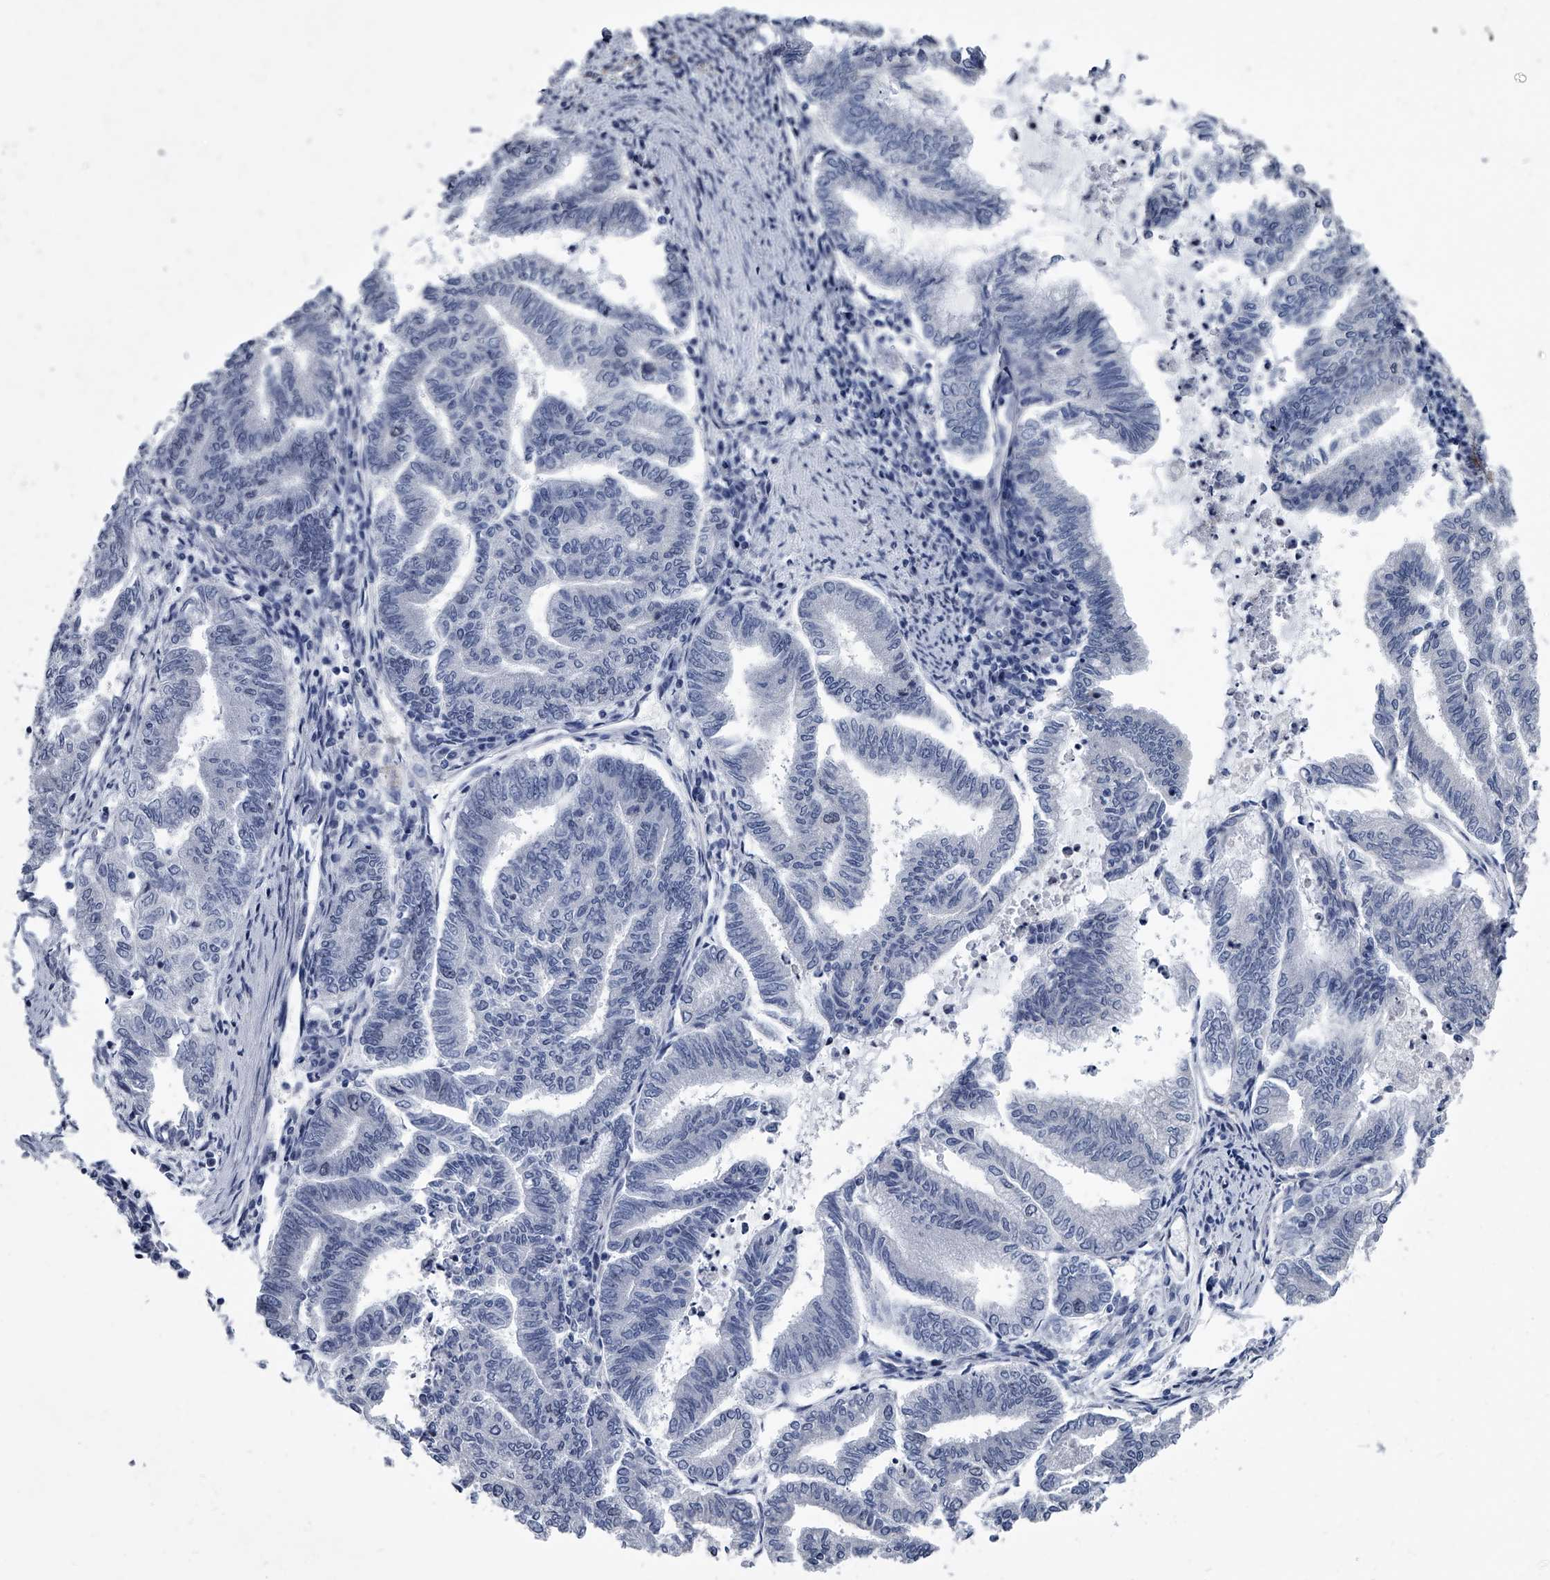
{"staining": {"intensity": "negative", "quantity": "none", "location": "none"}, "tissue": "endometrial cancer", "cell_type": "Tumor cells", "image_type": "cancer", "snomed": [{"axis": "morphology", "description": "Adenocarcinoma, NOS"}, {"axis": "topography", "description": "Endometrium"}], "caption": "Adenocarcinoma (endometrial) was stained to show a protein in brown. There is no significant expression in tumor cells. (DAB IHC visualized using brightfield microscopy, high magnification).", "gene": "ABCG1", "patient": {"sex": "female", "age": 79}}